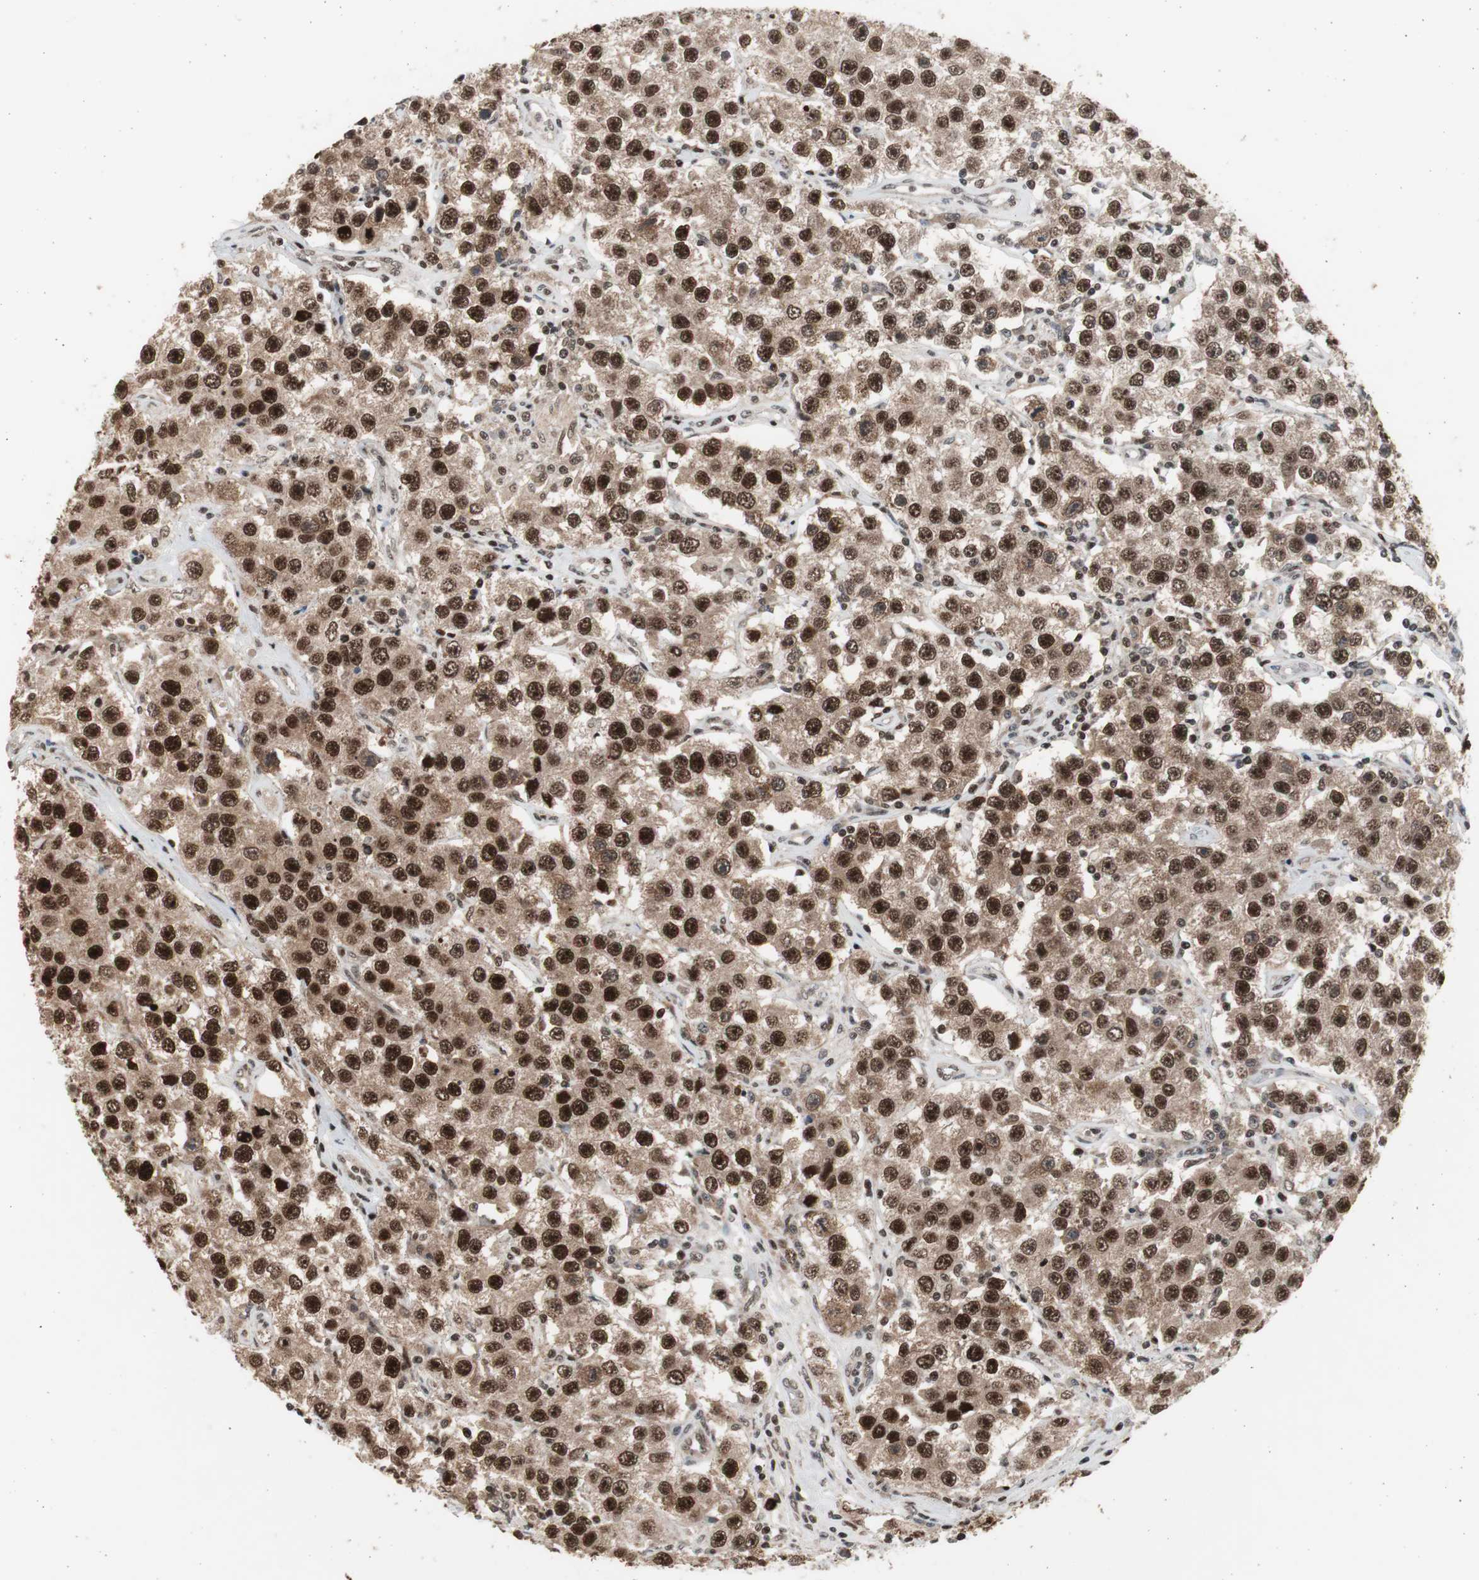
{"staining": {"intensity": "strong", "quantity": ">75%", "location": "nuclear"}, "tissue": "testis cancer", "cell_type": "Tumor cells", "image_type": "cancer", "snomed": [{"axis": "morphology", "description": "Seminoma, NOS"}, {"axis": "topography", "description": "Testis"}], "caption": "Tumor cells show high levels of strong nuclear expression in about >75% of cells in seminoma (testis).", "gene": "RPA1", "patient": {"sex": "male", "age": 52}}